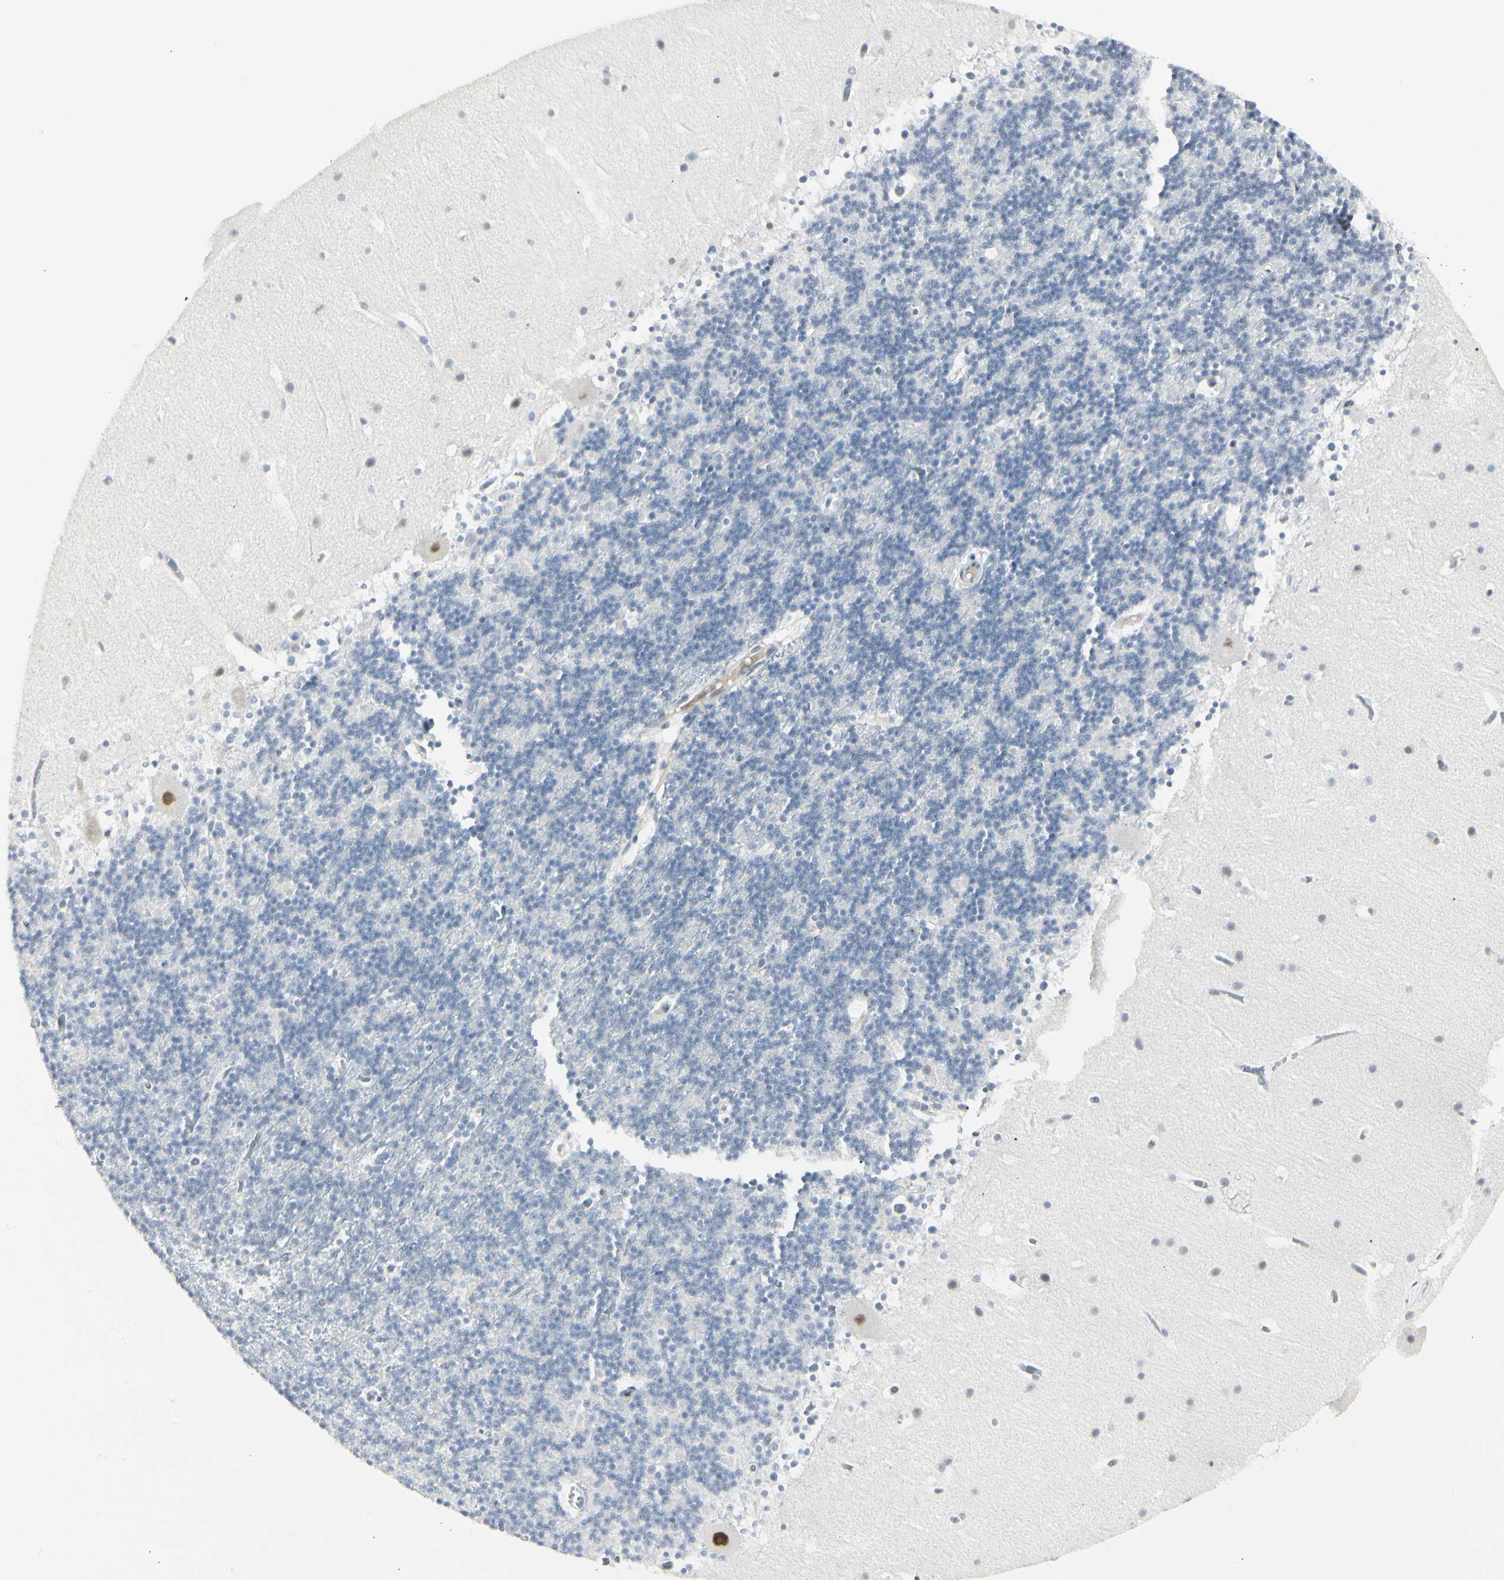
{"staining": {"intensity": "negative", "quantity": "none", "location": "none"}, "tissue": "cerebellum", "cell_type": "Cells in granular layer", "image_type": "normal", "snomed": [{"axis": "morphology", "description": "Normal tissue, NOS"}, {"axis": "topography", "description": "Cerebellum"}], "caption": "This is a photomicrograph of IHC staining of normal cerebellum, which shows no staining in cells in granular layer. Nuclei are stained in blue.", "gene": "ZBTB7B", "patient": {"sex": "male", "age": 45}}